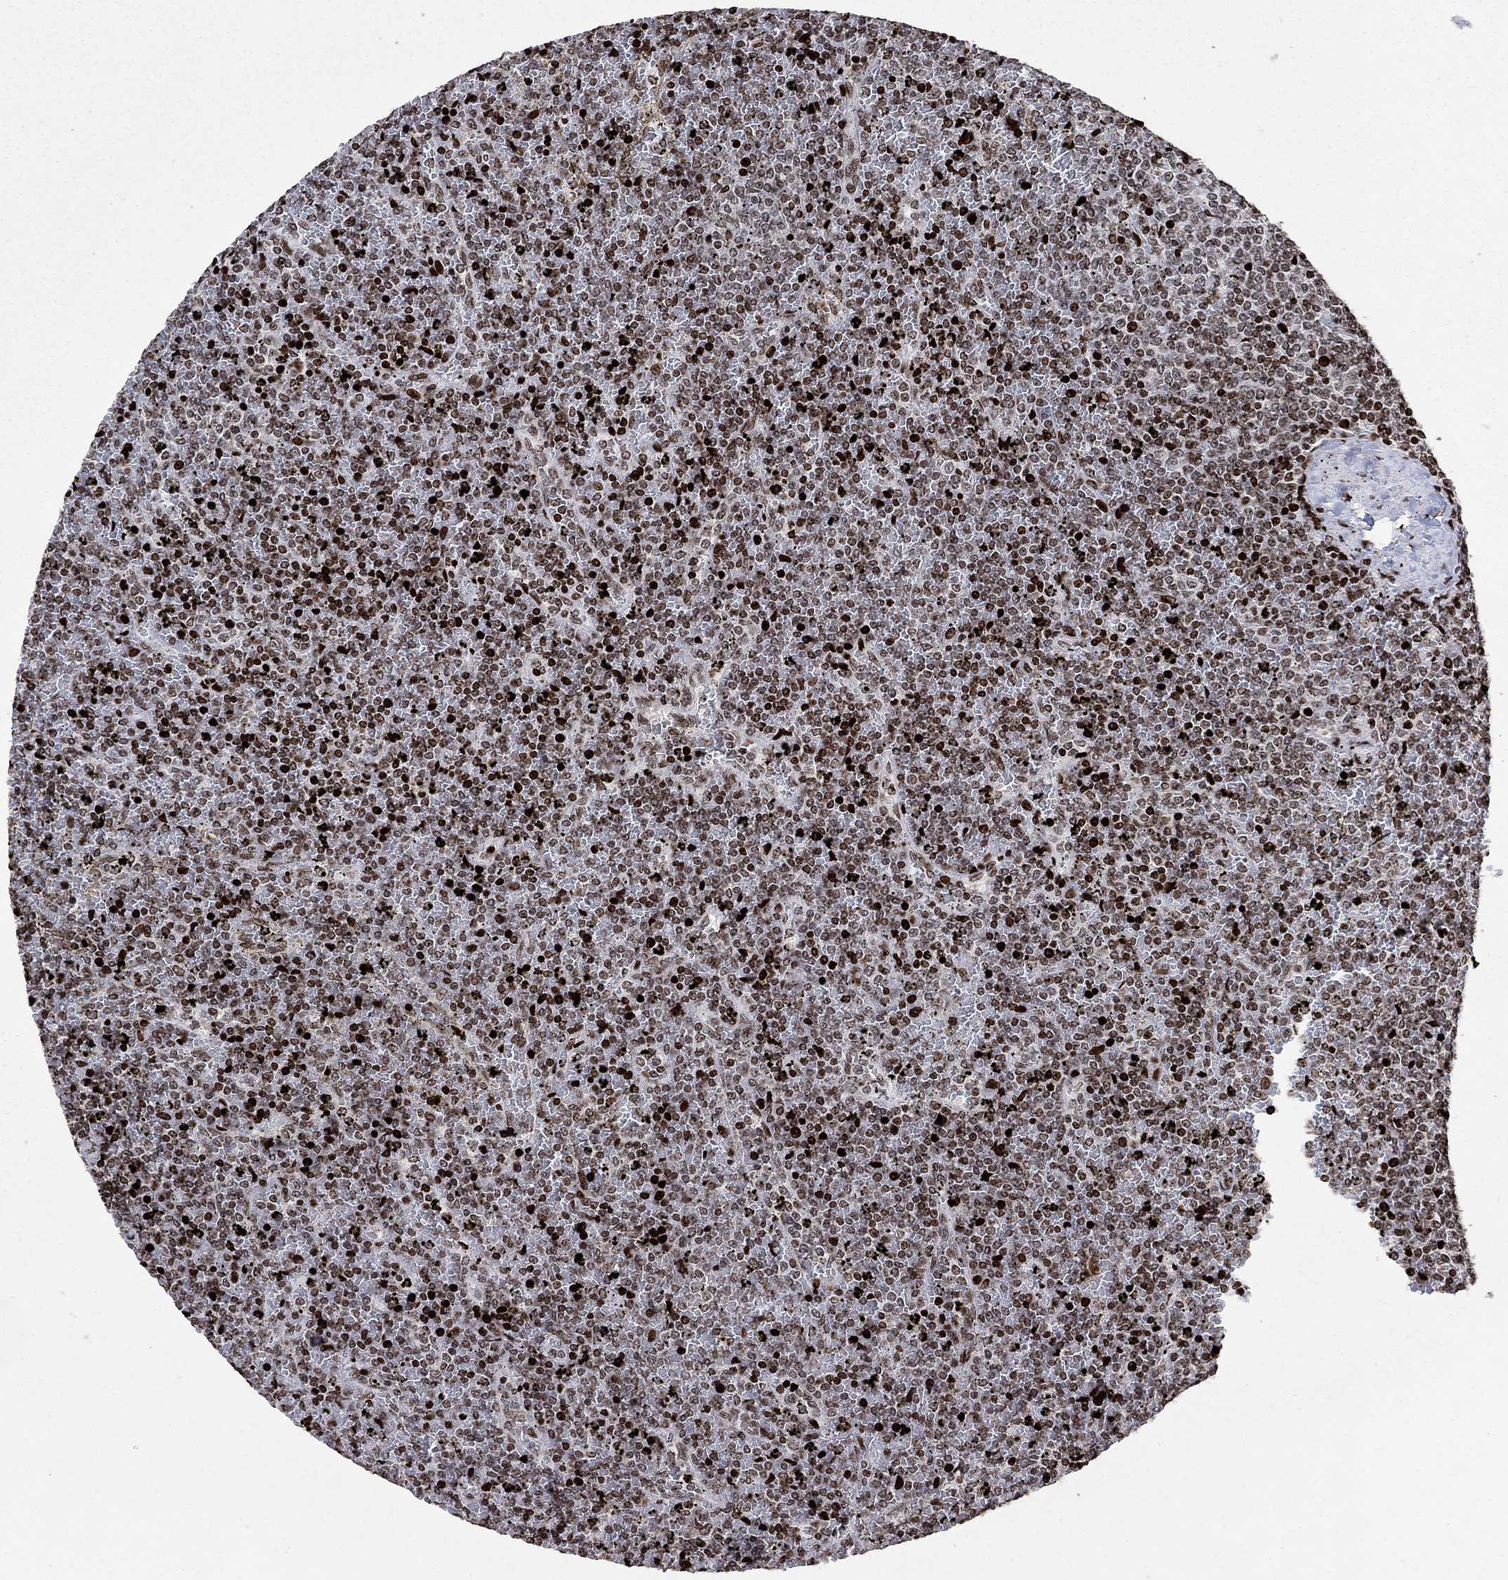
{"staining": {"intensity": "strong", "quantity": "25%-75%", "location": "nuclear"}, "tissue": "lymphoma", "cell_type": "Tumor cells", "image_type": "cancer", "snomed": [{"axis": "morphology", "description": "Malignant lymphoma, non-Hodgkin's type, Low grade"}, {"axis": "topography", "description": "Spleen"}], "caption": "A high amount of strong nuclear staining is appreciated in approximately 25%-75% of tumor cells in malignant lymphoma, non-Hodgkin's type (low-grade) tissue.", "gene": "SRSF3", "patient": {"sex": "female", "age": 77}}